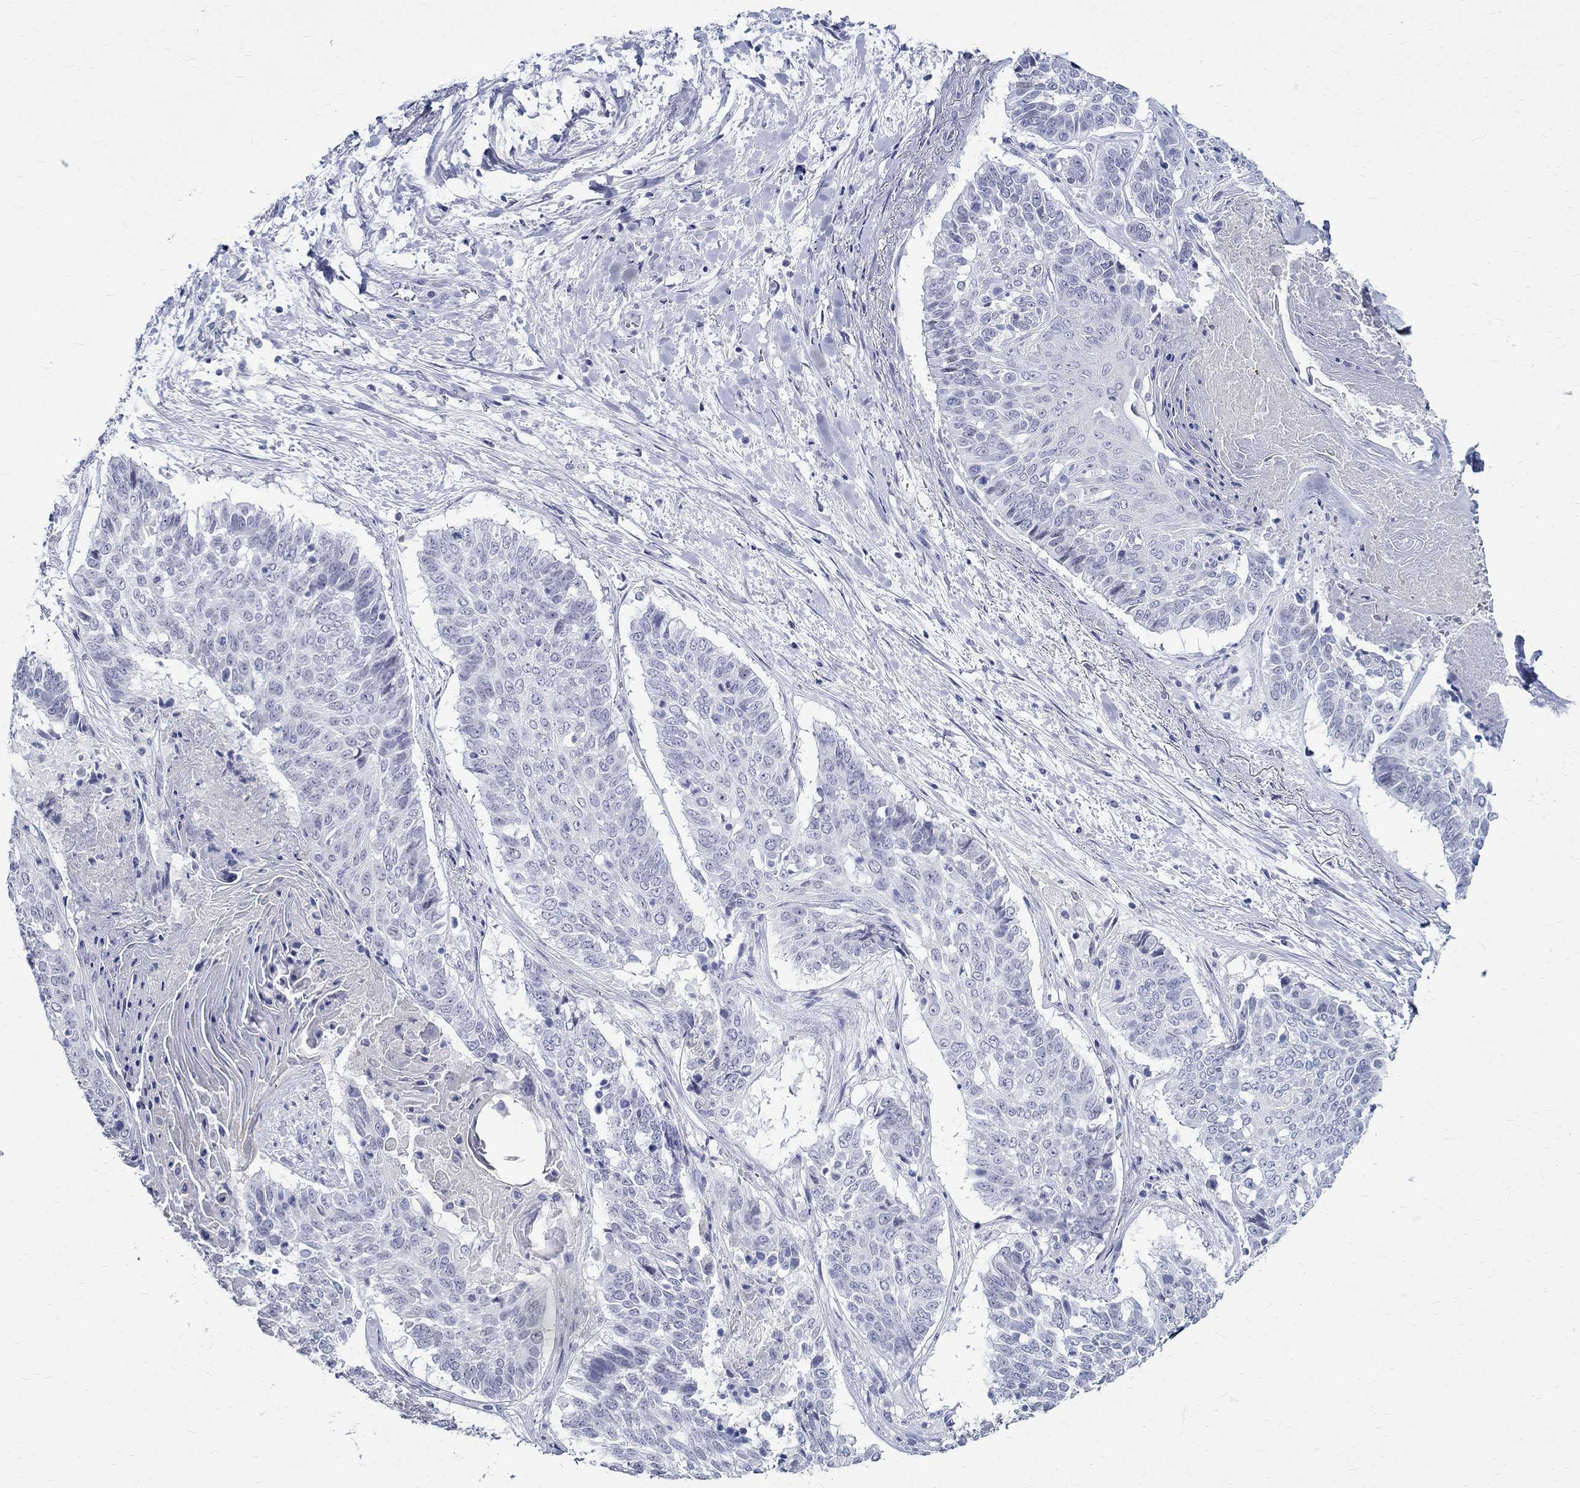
{"staining": {"intensity": "negative", "quantity": "none", "location": "none"}, "tissue": "lung cancer", "cell_type": "Tumor cells", "image_type": "cancer", "snomed": [{"axis": "morphology", "description": "Squamous cell carcinoma, NOS"}, {"axis": "topography", "description": "Lung"}], "caption": "Tumor cells show no significant positivity in lung squamous cell carcinoma.", "gene": "BSPRY", "patient": {"sex": "male", "age": 64}}